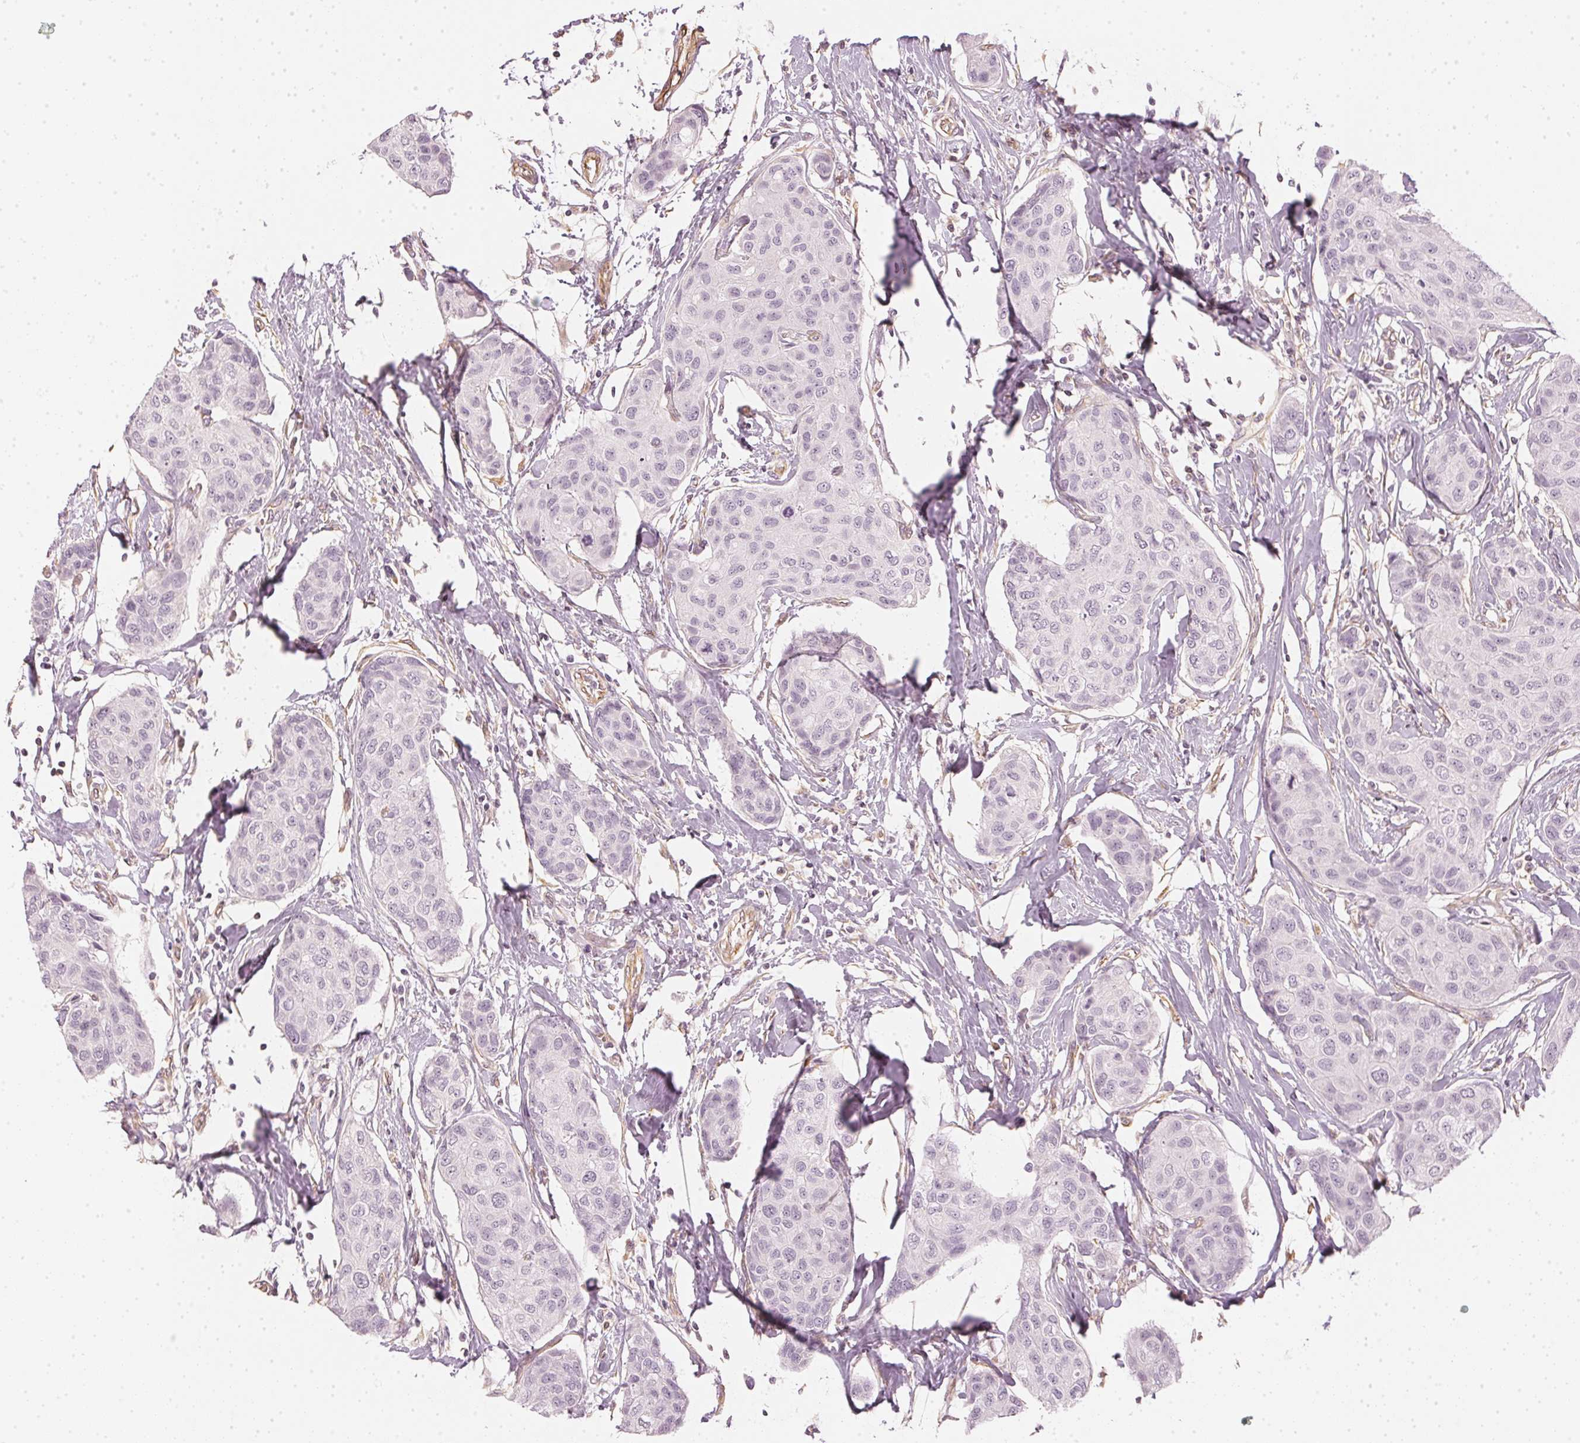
{"staining": {"intensity": "negative", "quantity": "none", "location": "none"}, "tissue": "breast cancer", "cell_type": "Tumor cells", "image_type": "cancer", "snomed": [{"axis": "morphology", "description": "Duct carcinoma"}, {"axis": "topography", "description": "Breast"}], "caption": "Breast cancer (intraductal carcinoma) stained for a protein using IHC shows no expression tumor cells.", "gene": "APLP1", "patient": {"sex": "female", "age": 80}}